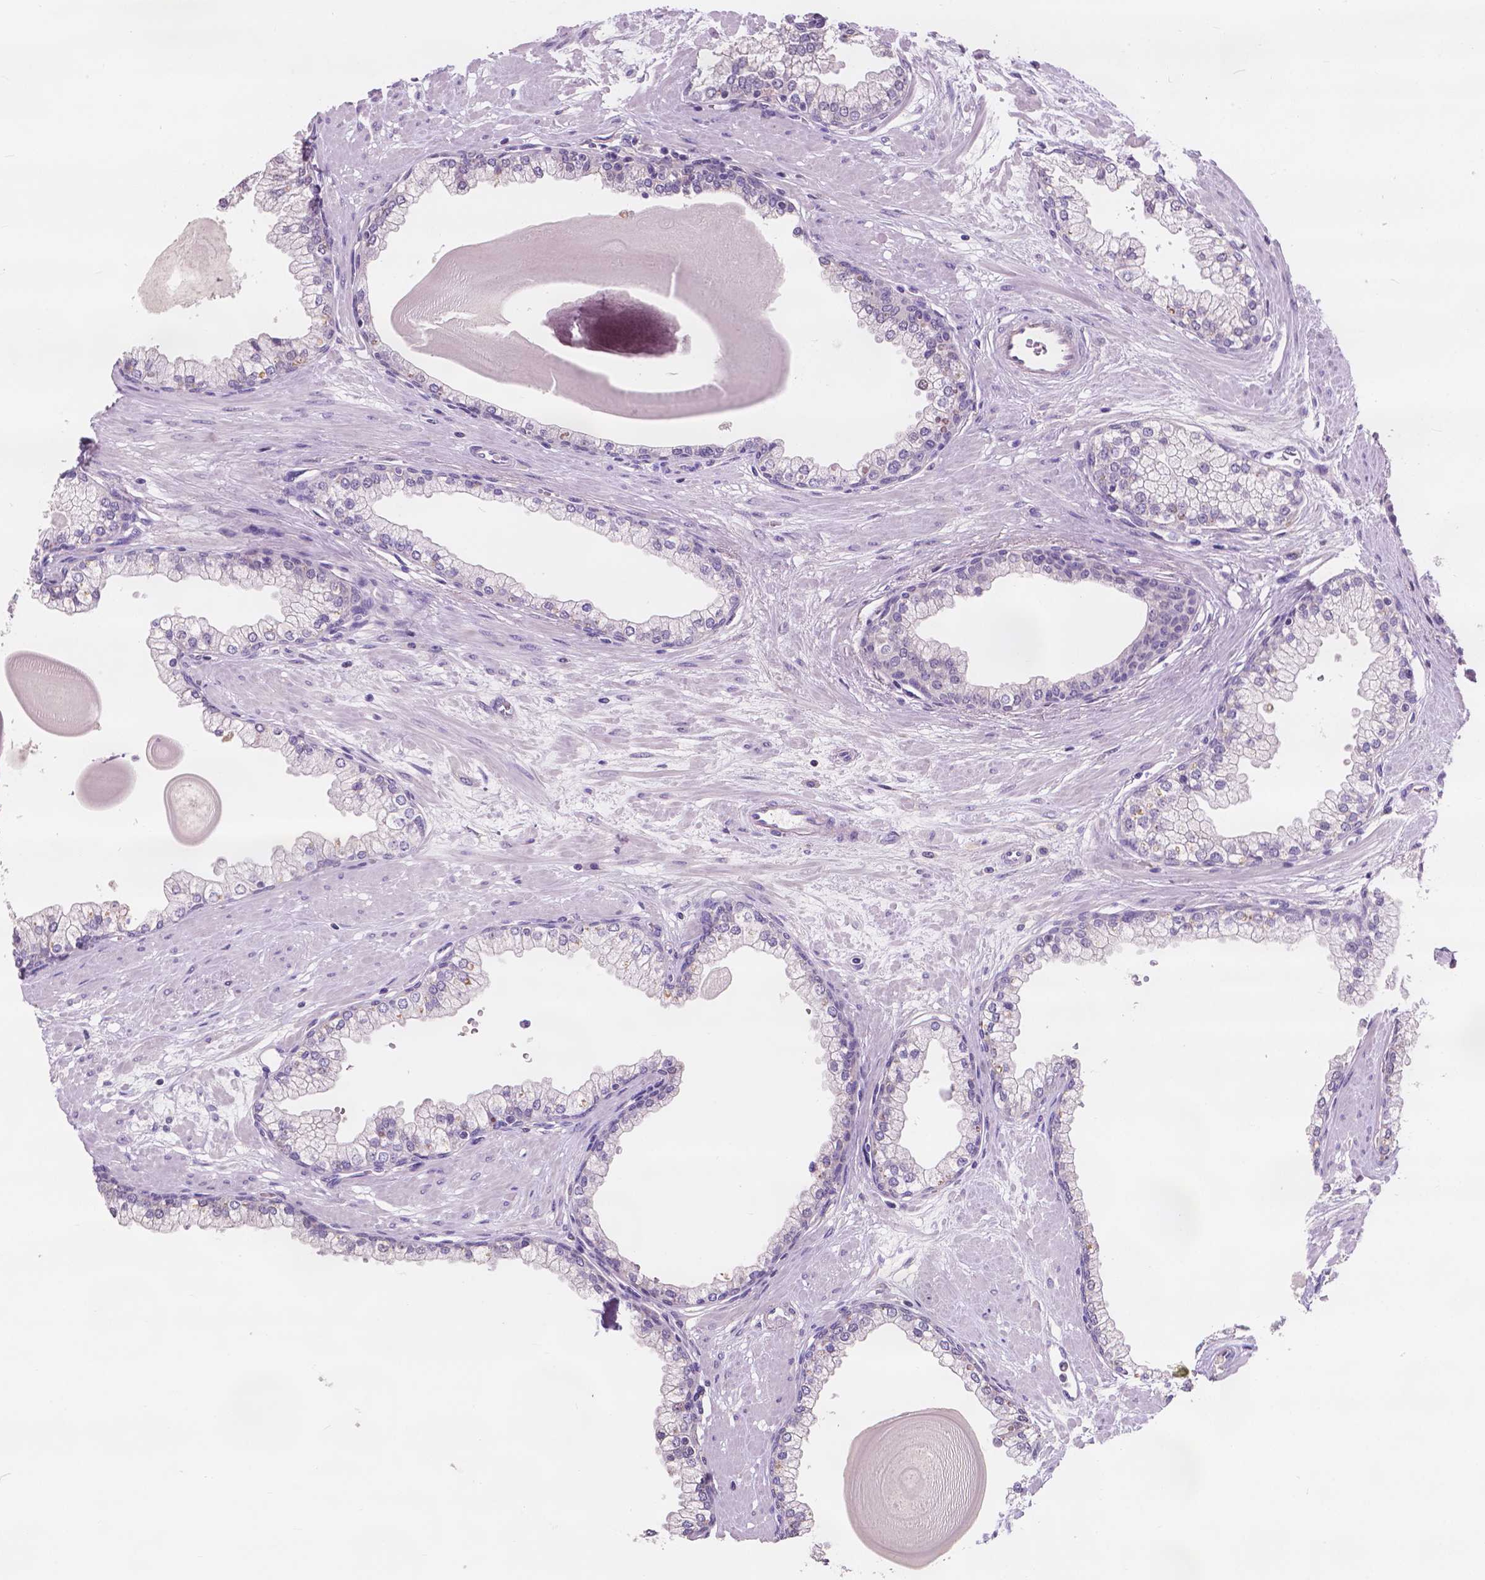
{"staining": {"intensity": "weak", "quantity": "<25%", "location": "cytoplasmic/membranous"}, "tissue": "prostate", "cell_type": "Glandular cells", "image_type": "normal", "snomed": [{"axis": "morphology", "description": "Normal tissue, NOS"}, {"axis": "topography", "description": "Prostate"}, {"axis": "topography", "description": "Peripheral nerve tissue"}], "caption": "Image shows no significant protein positivity in glandular cells of normal prostate.", "gene": "IREB2", "patient": {"sex": "male", "age": 61}}